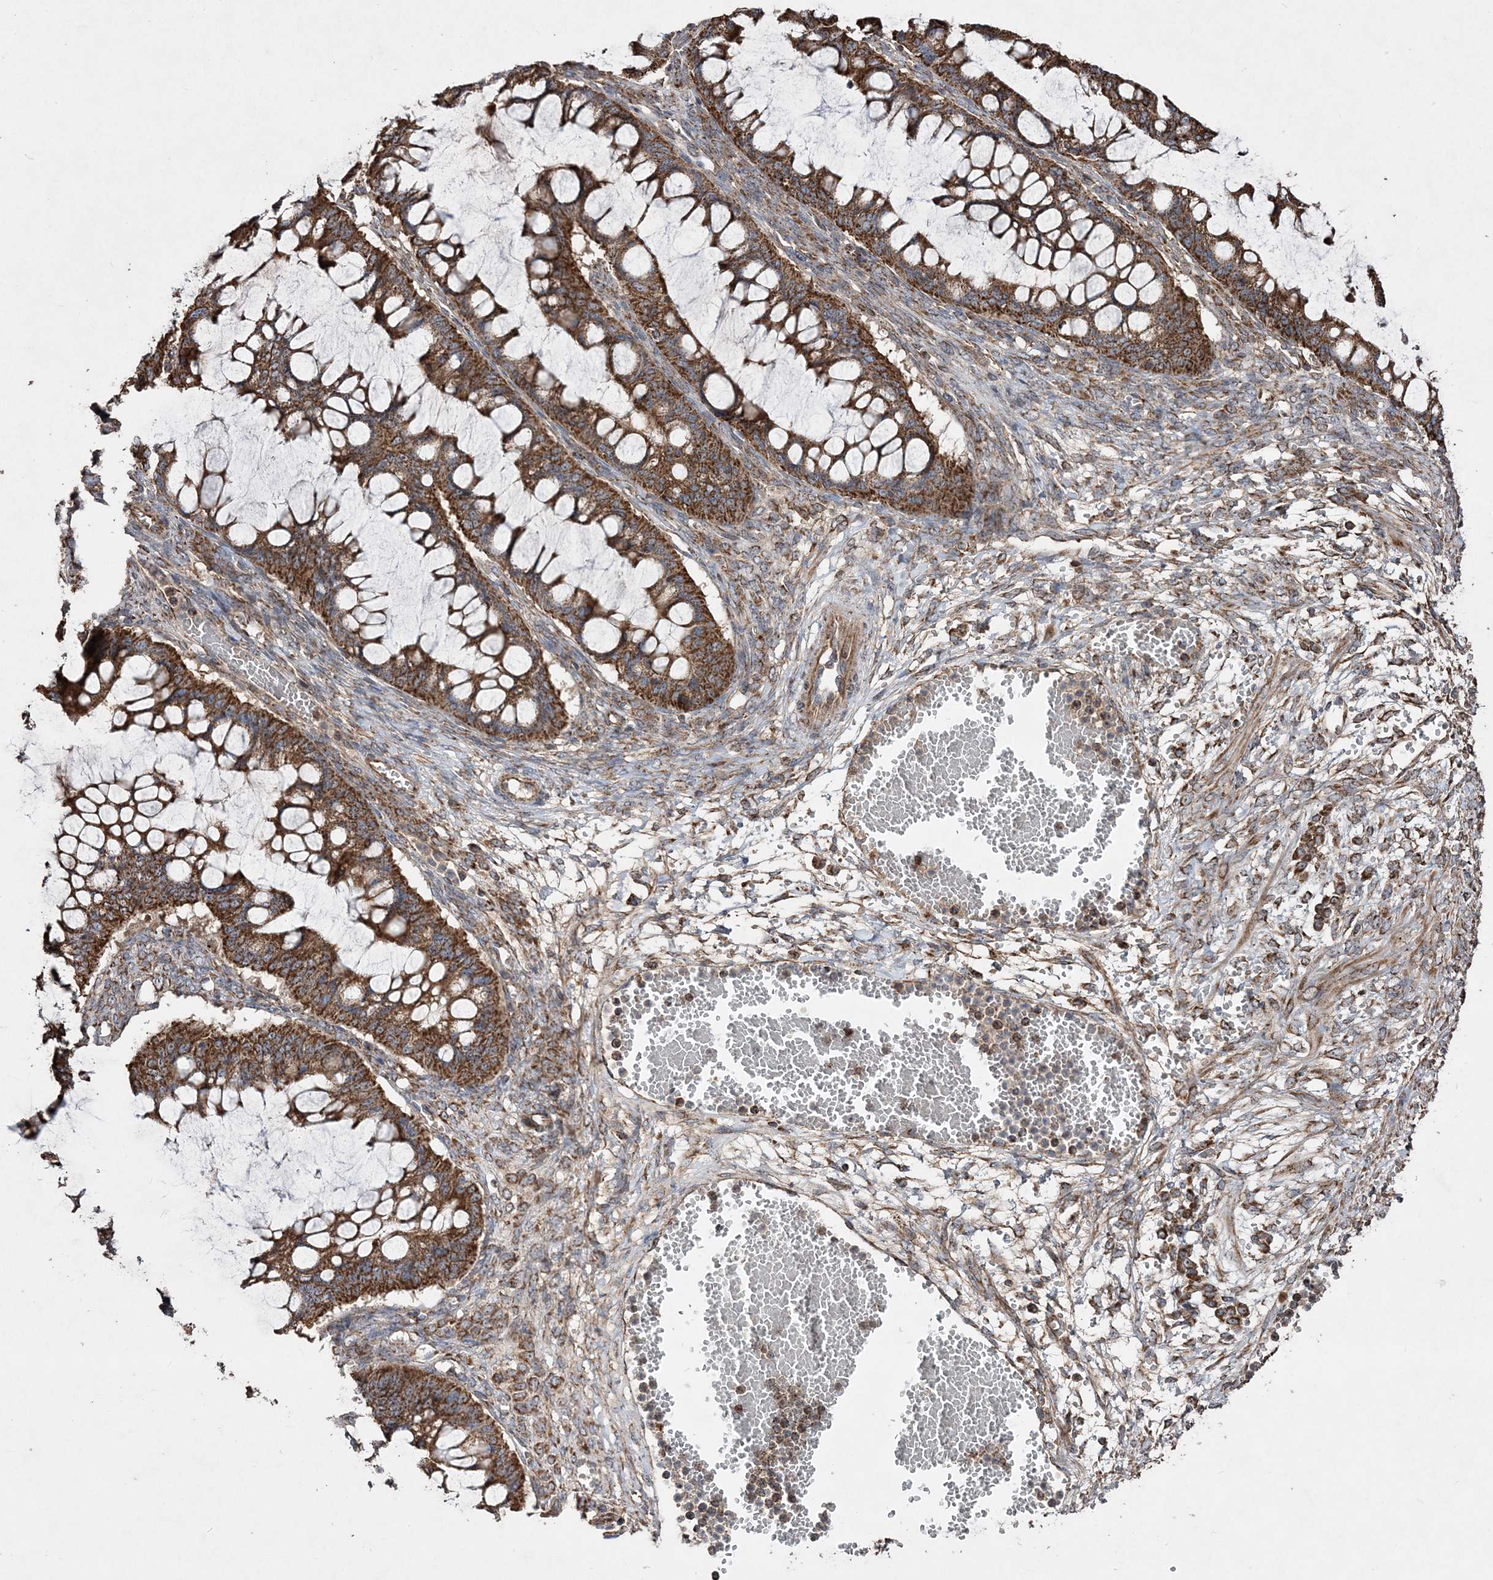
{"staining": {"intensity": "strong", "quantity": ">75%", "location": "cytoplasmic/membranous"}, "tissue": "ovarian cancer", "cell_type": "Tumor cells", "image_type": "cancer", "snomed": [{"axis": "morphology", "description": "Cystadenocarcinoma, mucinous, NOS"}, {"axis": "topography", "description": "Ovary"}], "caption": "The histopathology image displays staining of ovarian cancer, revealing strong cytoplasmic/membranous protein positivity (brown color) within tumor cells. The staining was performed using DAB (3,3'-diaminobenzidine), with brown indicating positive protein expression. Nuclei are stained blue with hematoxylin.", "gene": "POC5", "patient": {"sex": "female", "age": 73}}